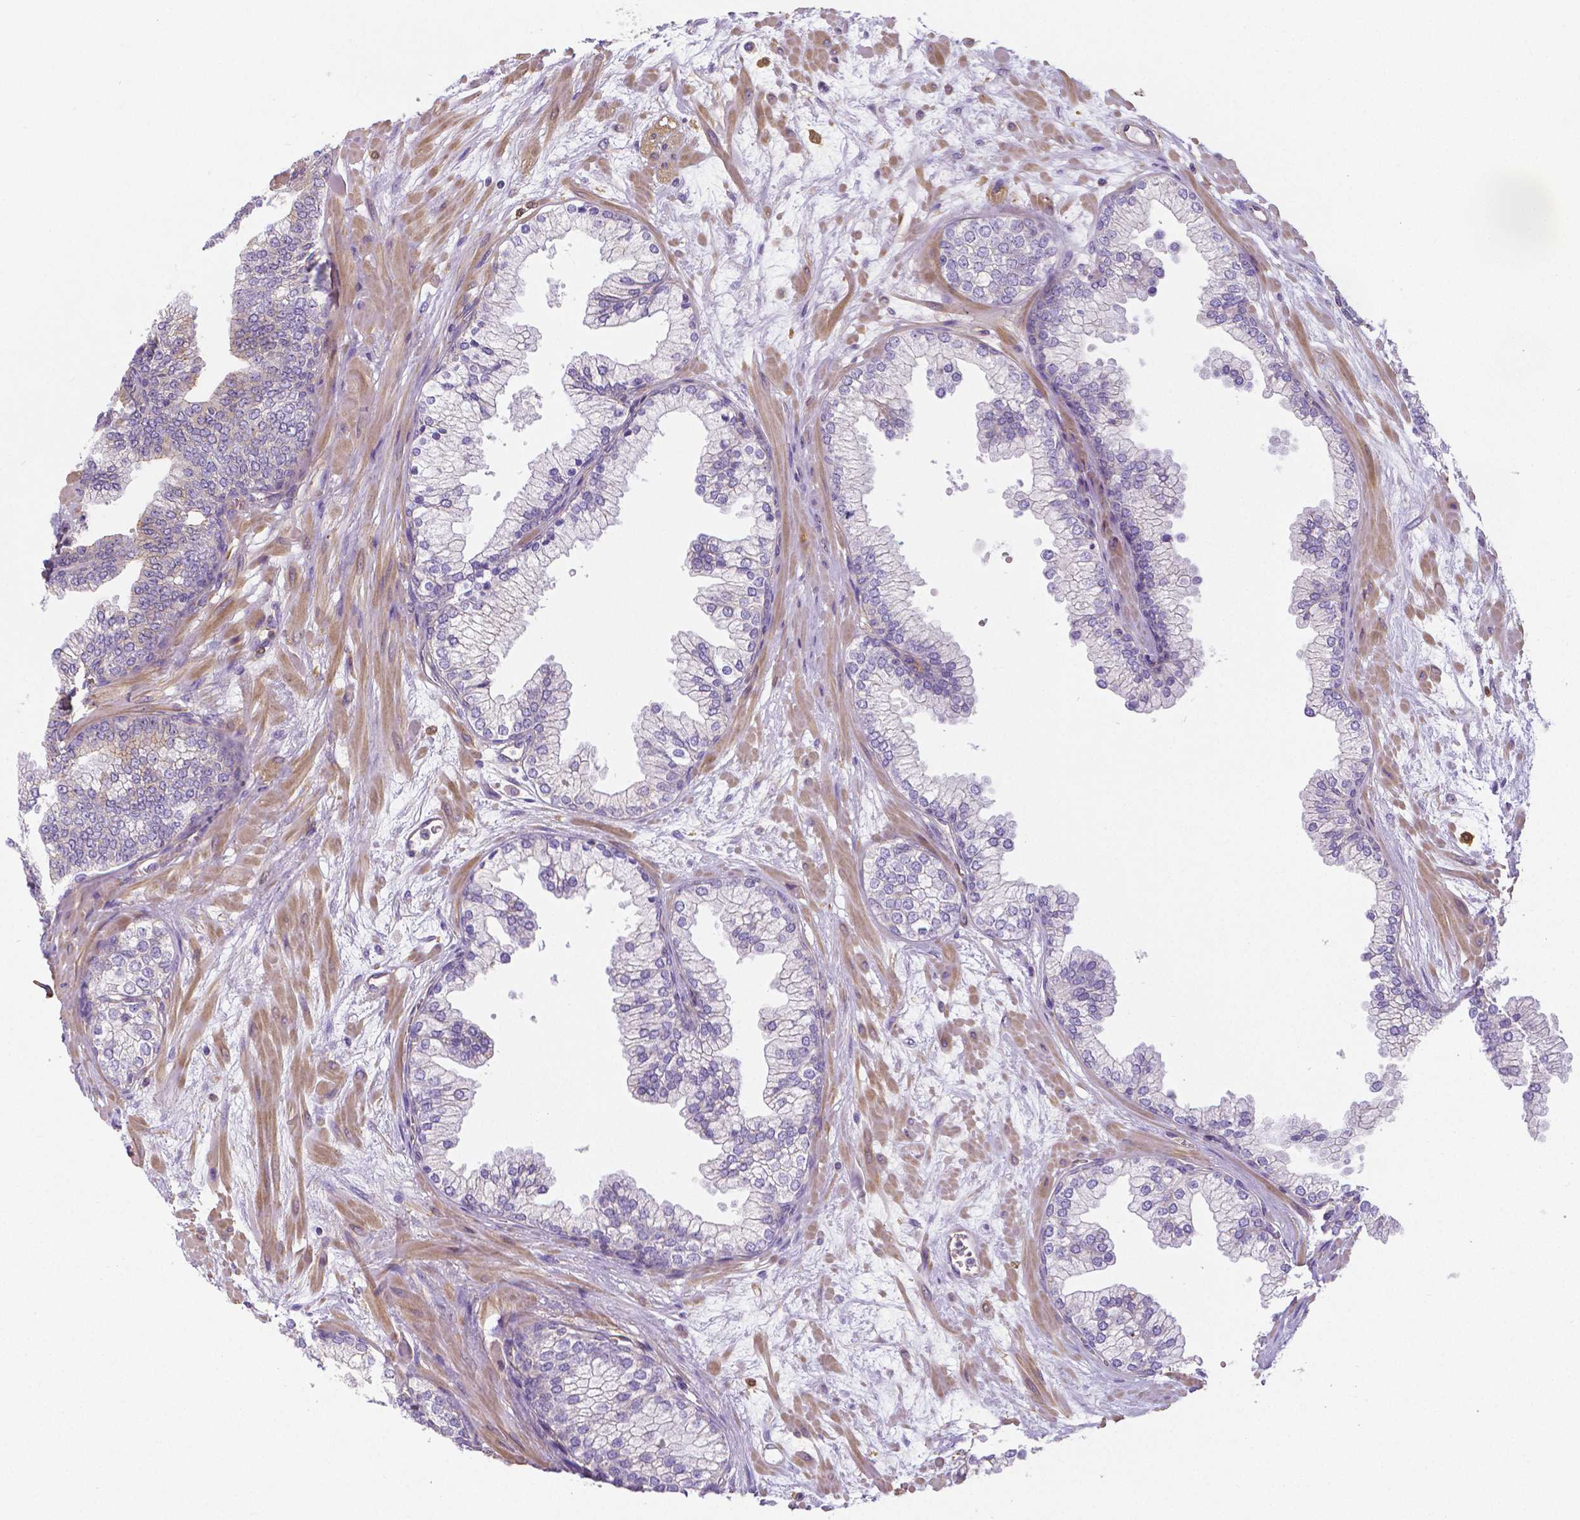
{"staining": {"intensity": "negative", "quantity": "none", "location": "none"}, "tissue": "prostate", "cell_type": "Glandular cells", "image_type": "normal", "snomed": [{"axis": "morphology", "description": "Normal tissue, NOS"}, {"axis": "topography", "description": "Prostate"}, {"axis": "topography", "description": "Peripheral nerve tissue"}], "caption": "The histopathology image shows no significant expression in glandular cells of prostate. Nuclei are stained in blue.", "gene": "CRMP1", "patient": {"sex": "male", "age": 61}}